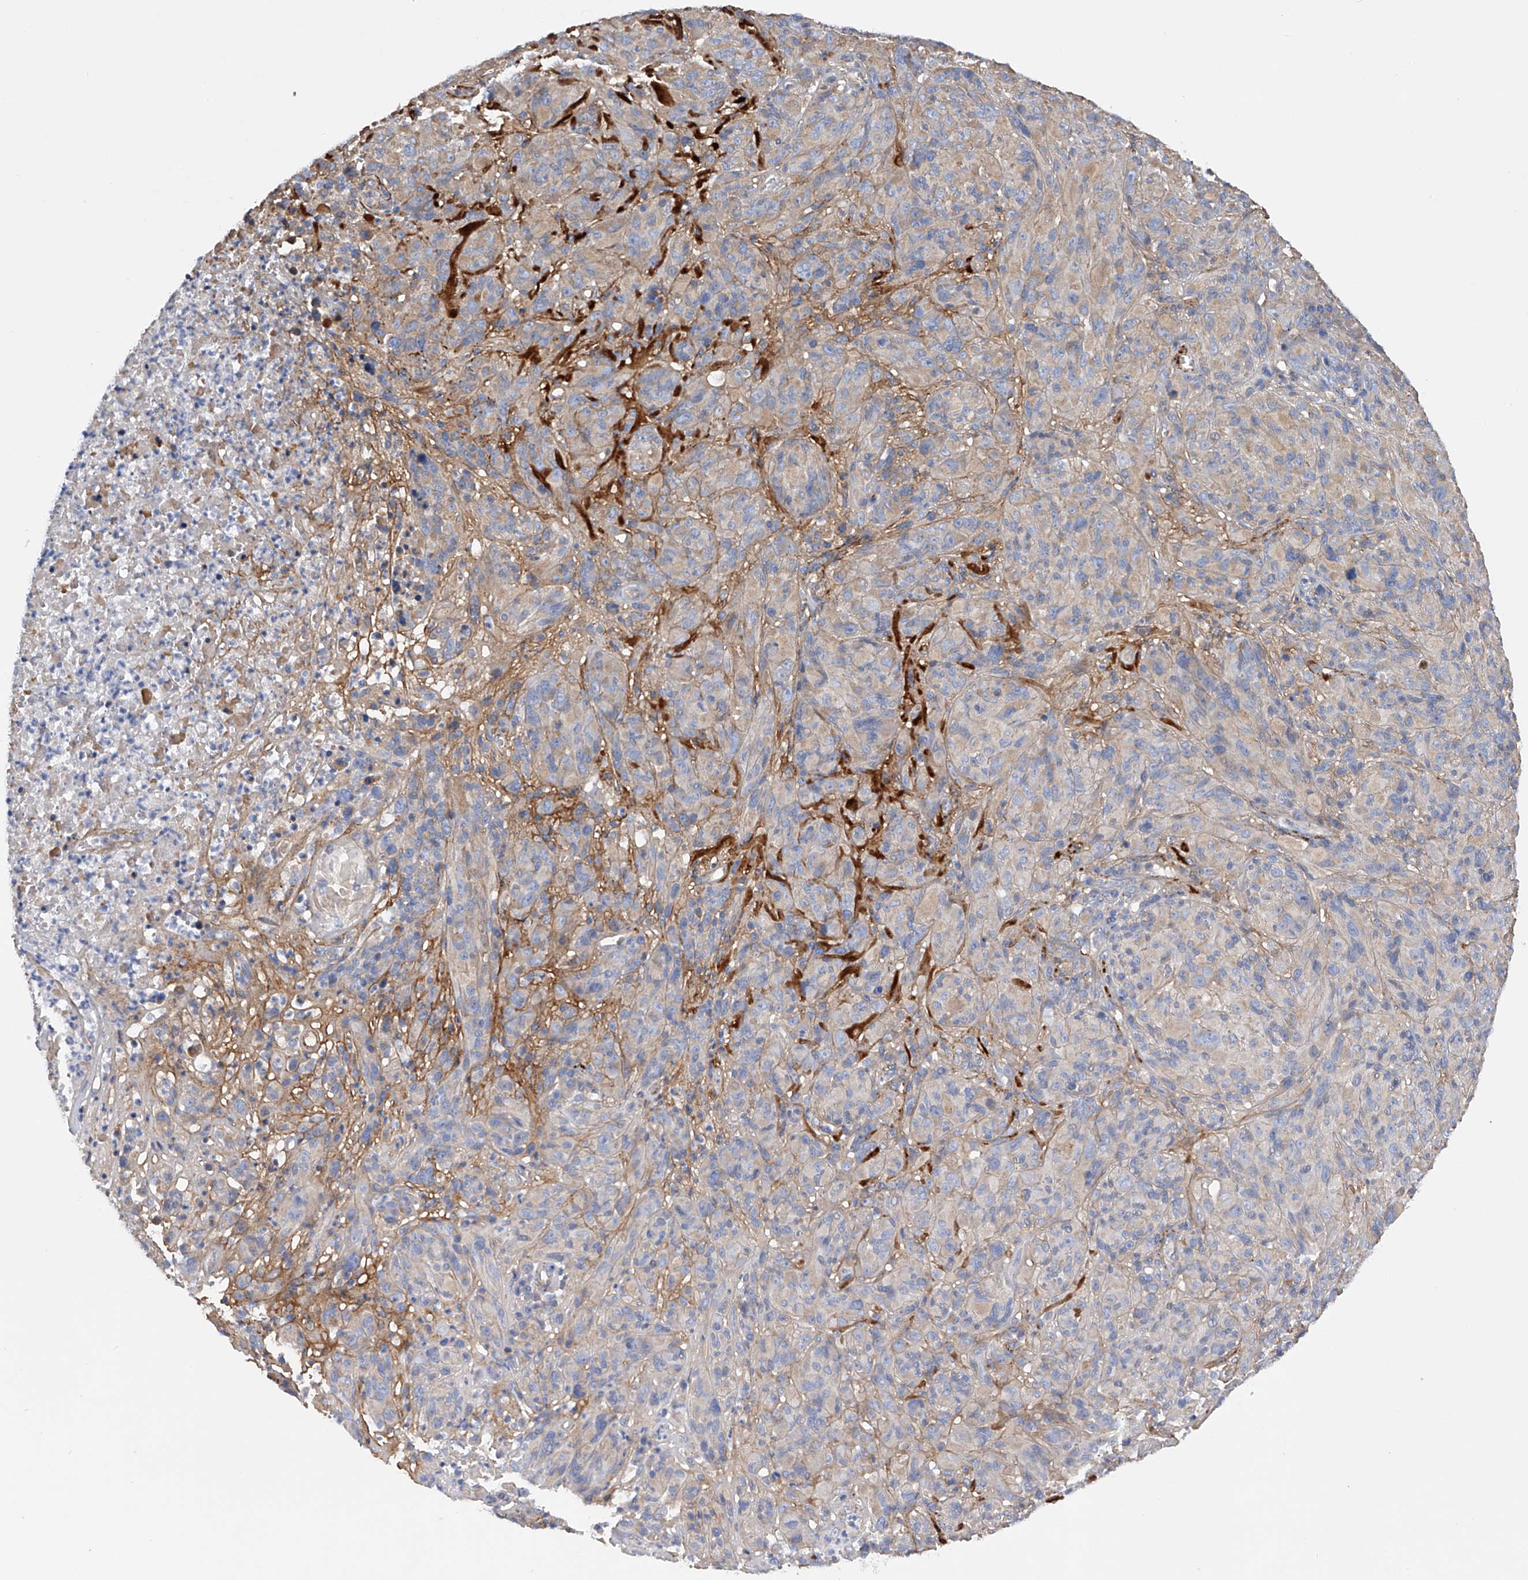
{"staining": {"intensity": "weak", "quantity": "25%-75%", "location": "cytoplasmic/membranous"}, "tissue": "melanoma", "cell_type": "Tumor cells", "image_type": "cancer", "snomed": [{"axis": "morphology", "description": "Malignant melanoma, NOS"}, {"axis": "topography", "description": "Skin of head"}], "caption": "Melanoma tissue reveals weak cytoplasmic/membranous expression in approximately 25%-75% of tumor cells, visualized by immunohistochemistry.", "gene": "RWDD2A", "patient": {"sex": "male", "age": 96}}